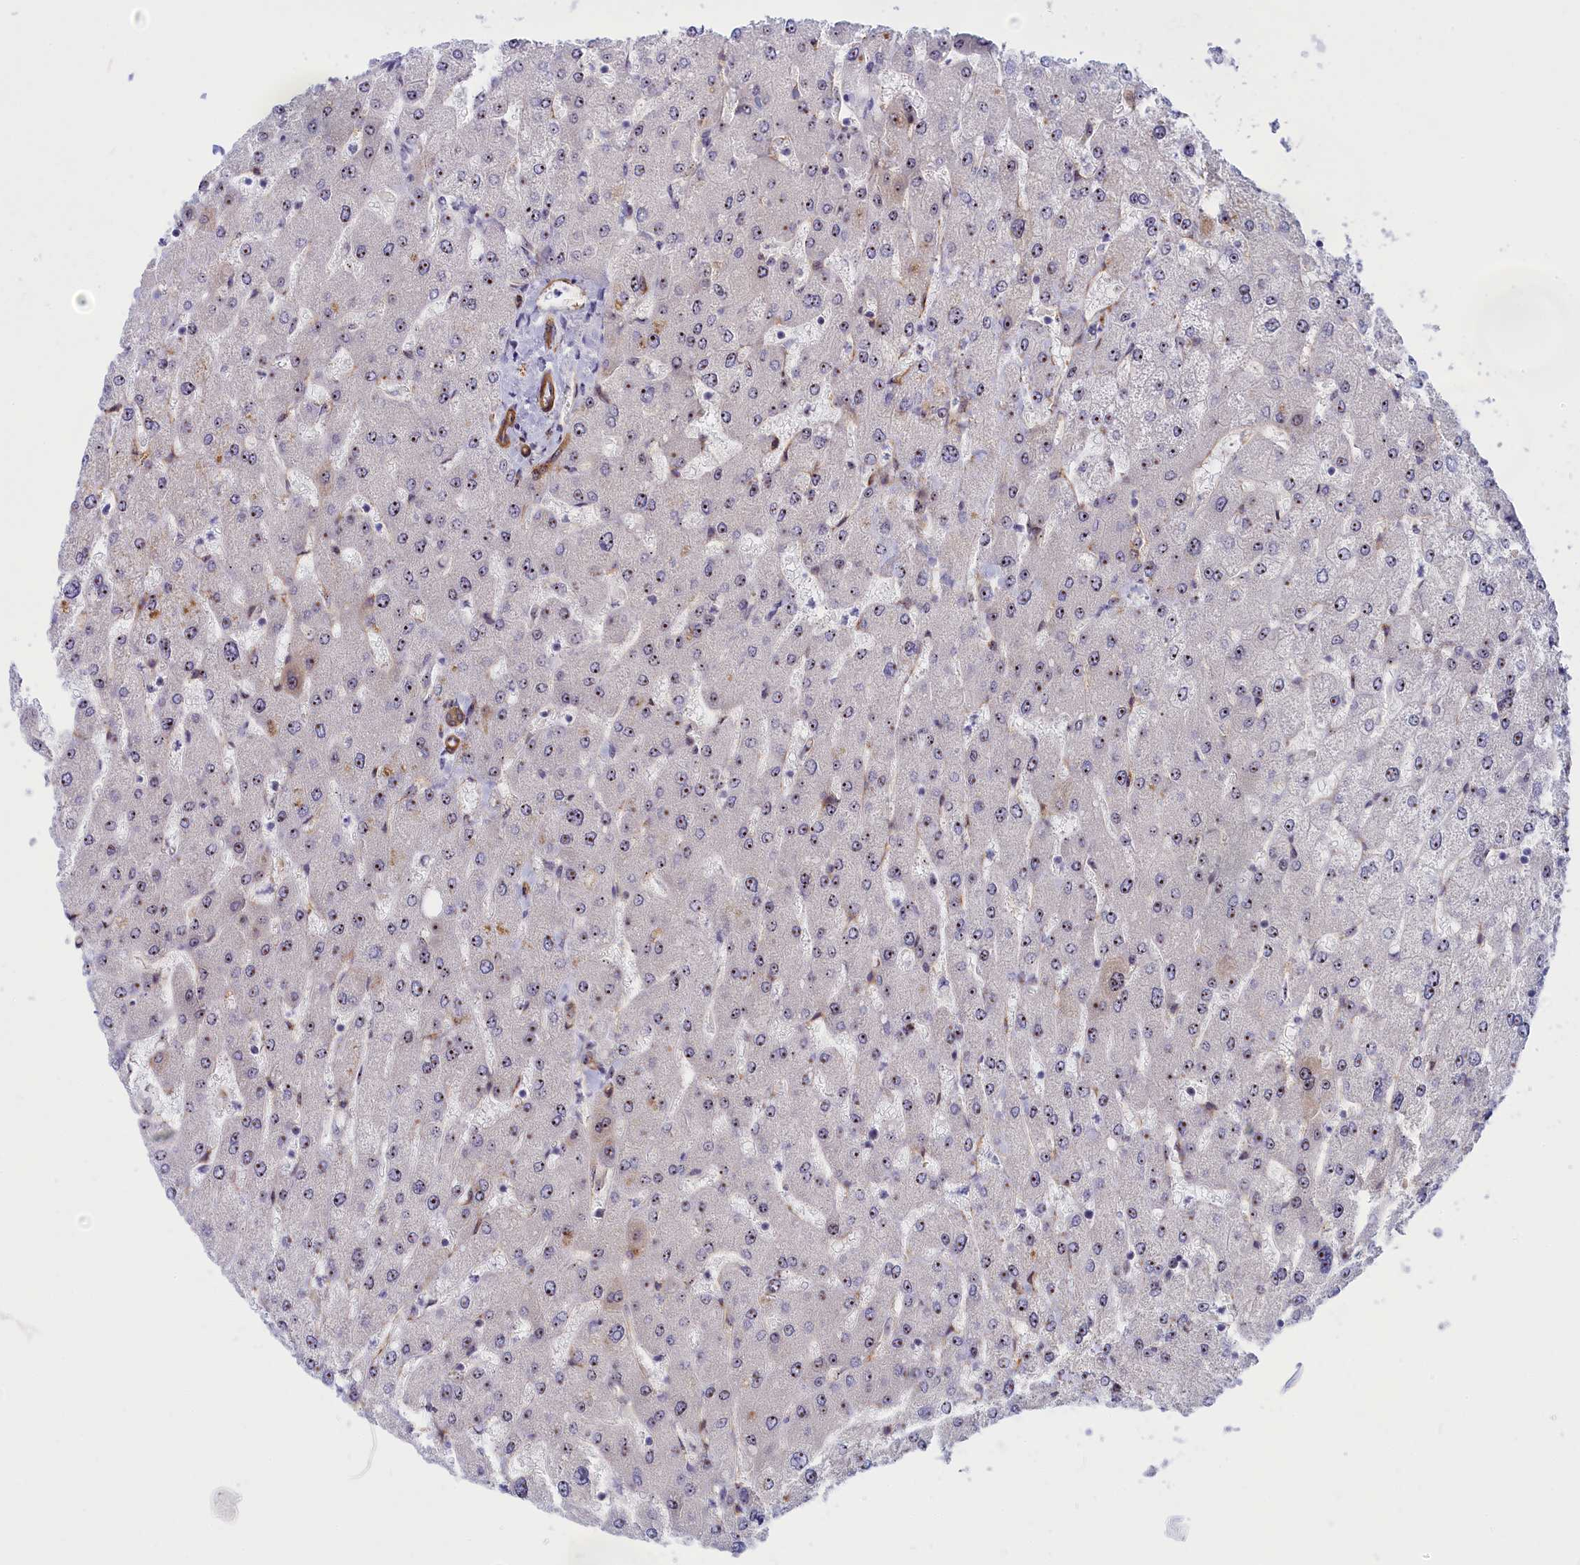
{"staining": {"intensity": "moderate", "quantity": ">75%", "location": "cytoplasmic/membranous"}, "tissue": "liver", "cell_type": "Cholangiocytes", "image_type": "normal", "snomed": [{"axis": "morphology", "description": "Normal tissue, NOS"}, {"axis": "topography", "description": "Liver"}], "caption": "Immunohistochemical staining of unremarkable human liver demonstrates moderate cytoplasmic/membranous protein staining in about >75% of cholangiocytes. The staining was performed using DAB, with brown indicating positive protein expression. Nuclei are stained blue with hematoxylin.", "gene": "DBNDD1", "patient": {"sex": "male", "age": 55}}